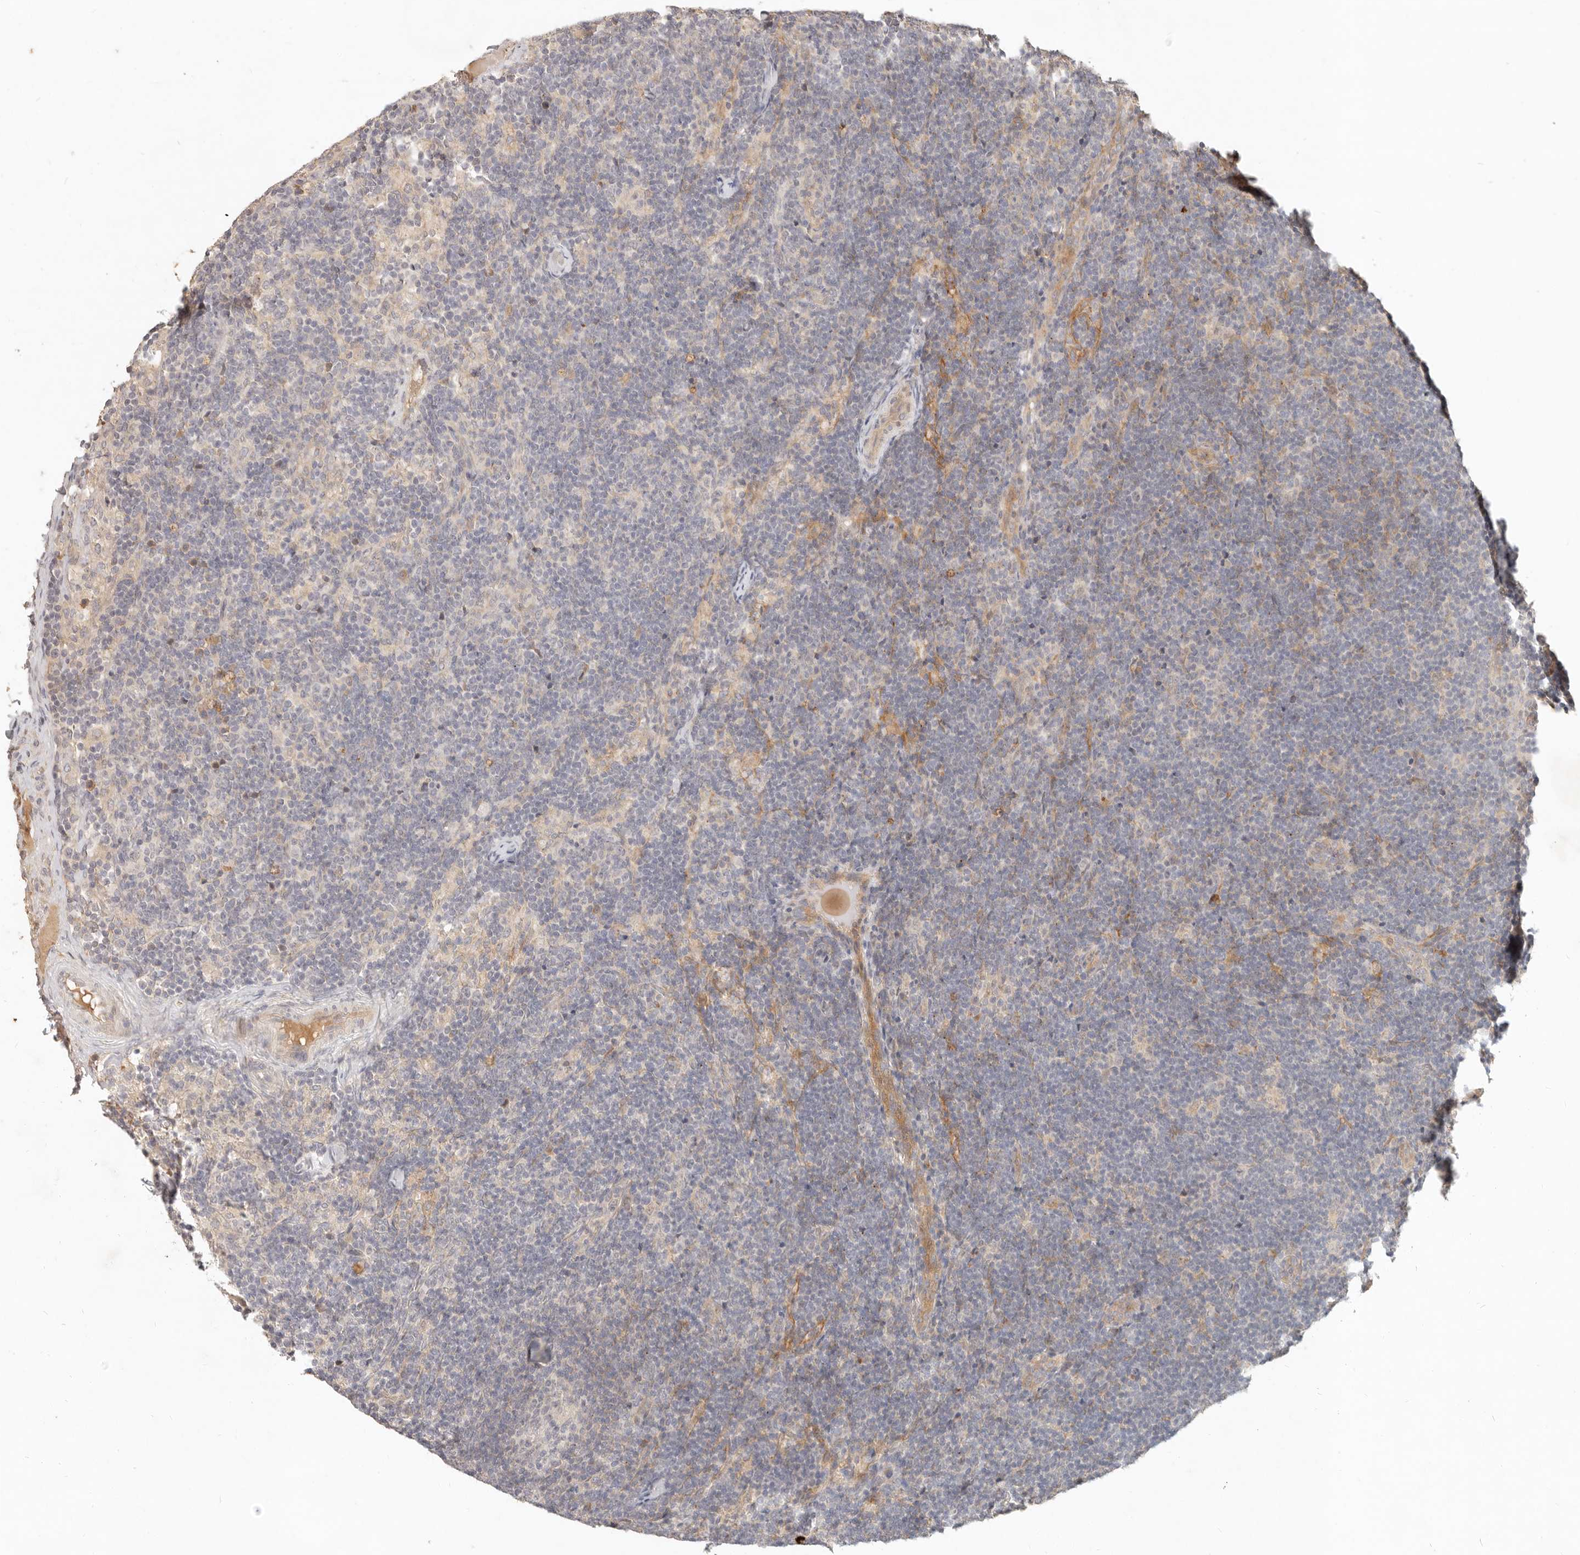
{"staining": {"intensity": "negative", "quantity": "none", "location": "none"}, "tissue": "lymph node", "cell_type": "Germinal center cells", "image_type": "normal", "snomed": [{"axis": "morphology", "description": "Normal tissue, NOS"}, {"axis": "topography", "description": "Lymph node"}], "caption": "An image of human lymph node is negative for staining in germinal center cells.", "gene": "UBXN11", "patient": {"sex": "female", "age": 22}}